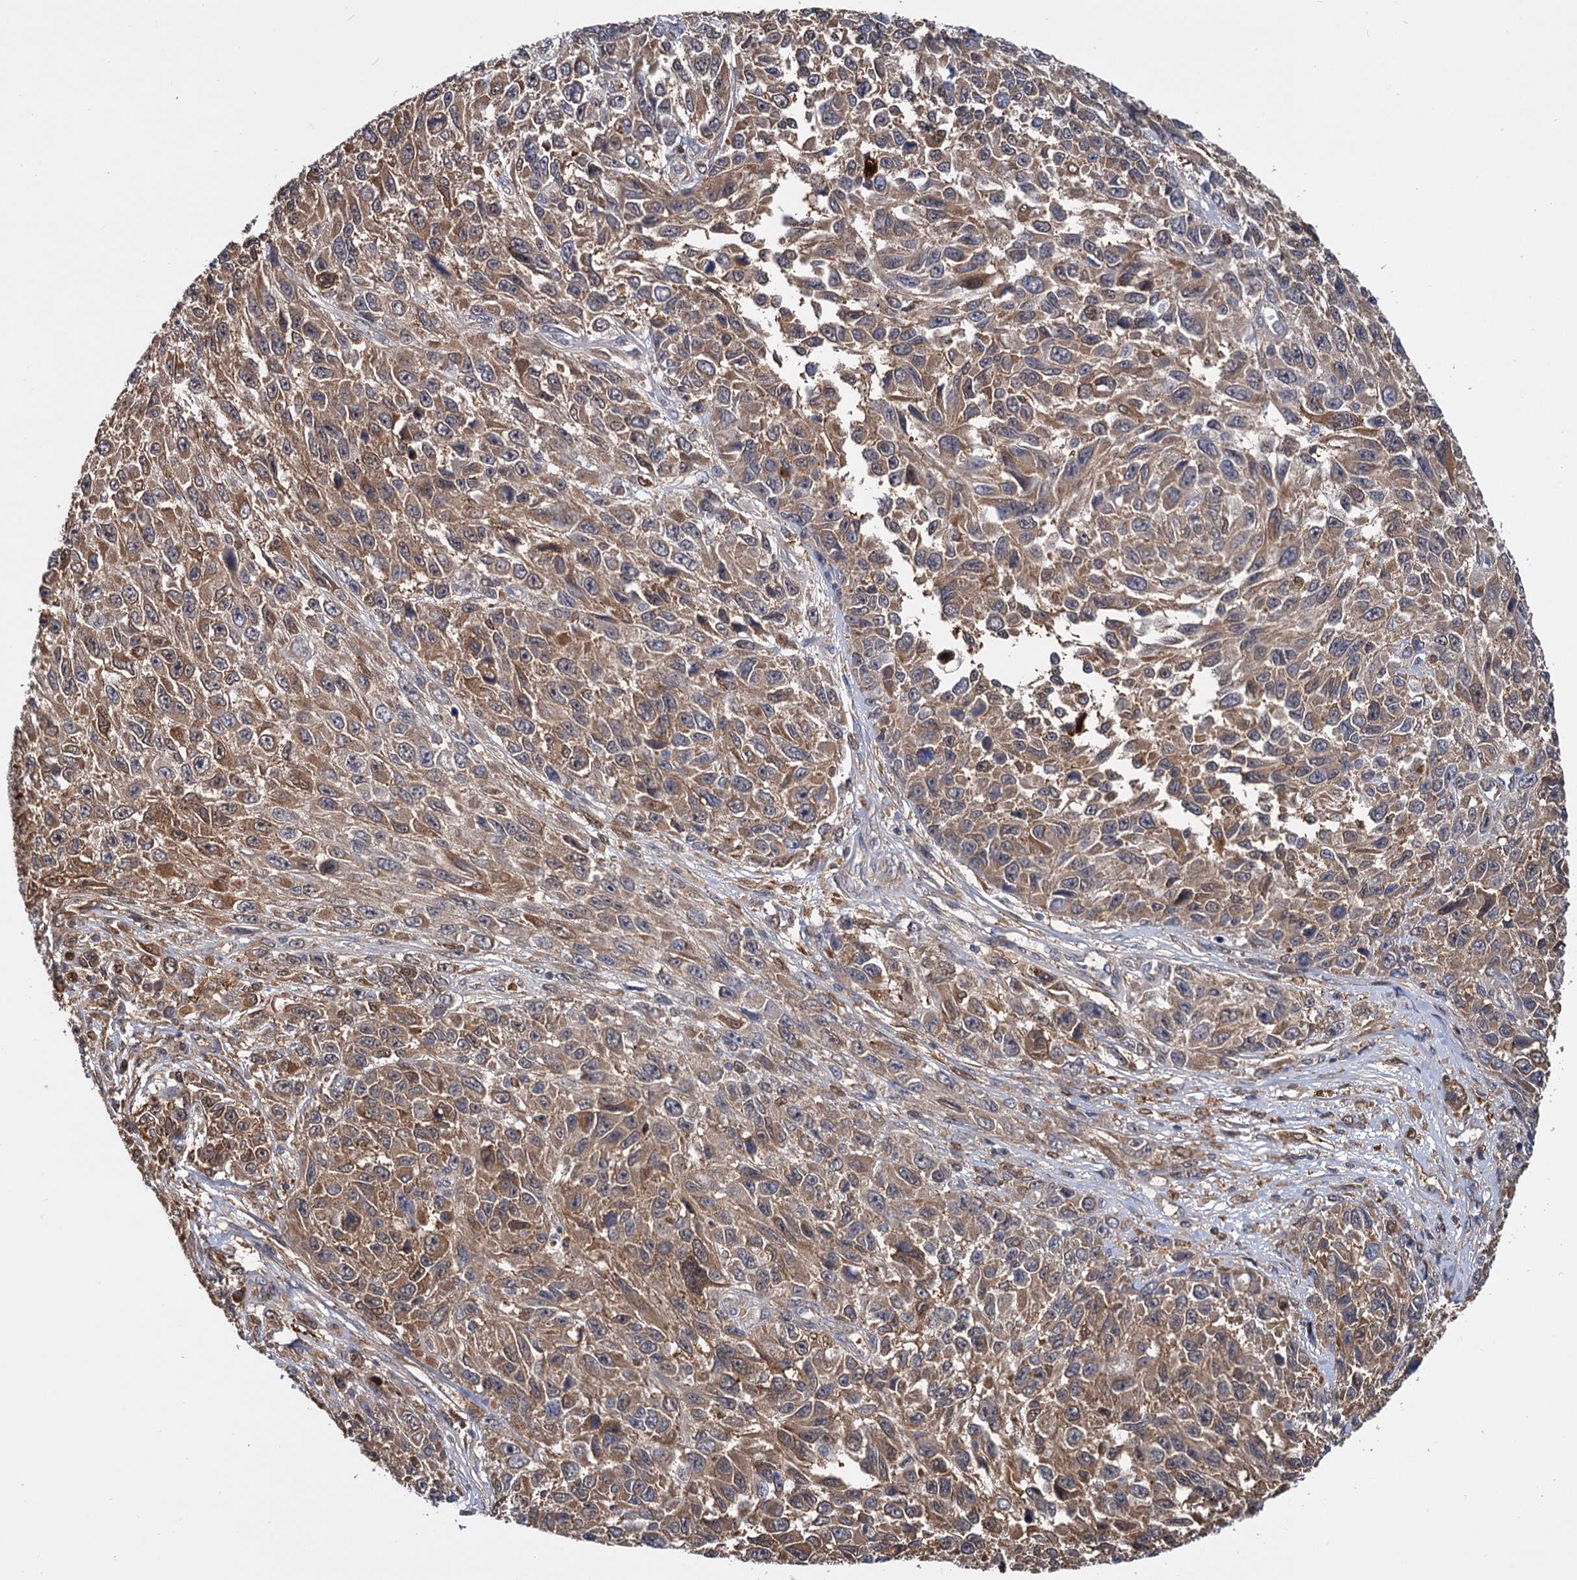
{"staining": {"intensity": "moderate", "quantity": ">75%", "location": "cytoplasmic/membranous"}, "tissue": "melanoma", "cell_type": "Tumor cells", "image_type": "cancer", "snomed": [{"axis": "morphology", "description": "Normal tissue, NOS"}, {"axis": "morphology", "description": "Malignant melanoma, NOS"}, {"axis": "topography", "description": "Skin"}], "caption": "IHC image of melanoma stained for a protein (brown), which shows medium levels of moderate cytoplasmic/membranous positivity in about >75% of tumor cells.", "gene": "SELENOP", "patient": {"sex": "female", "age": 96}}